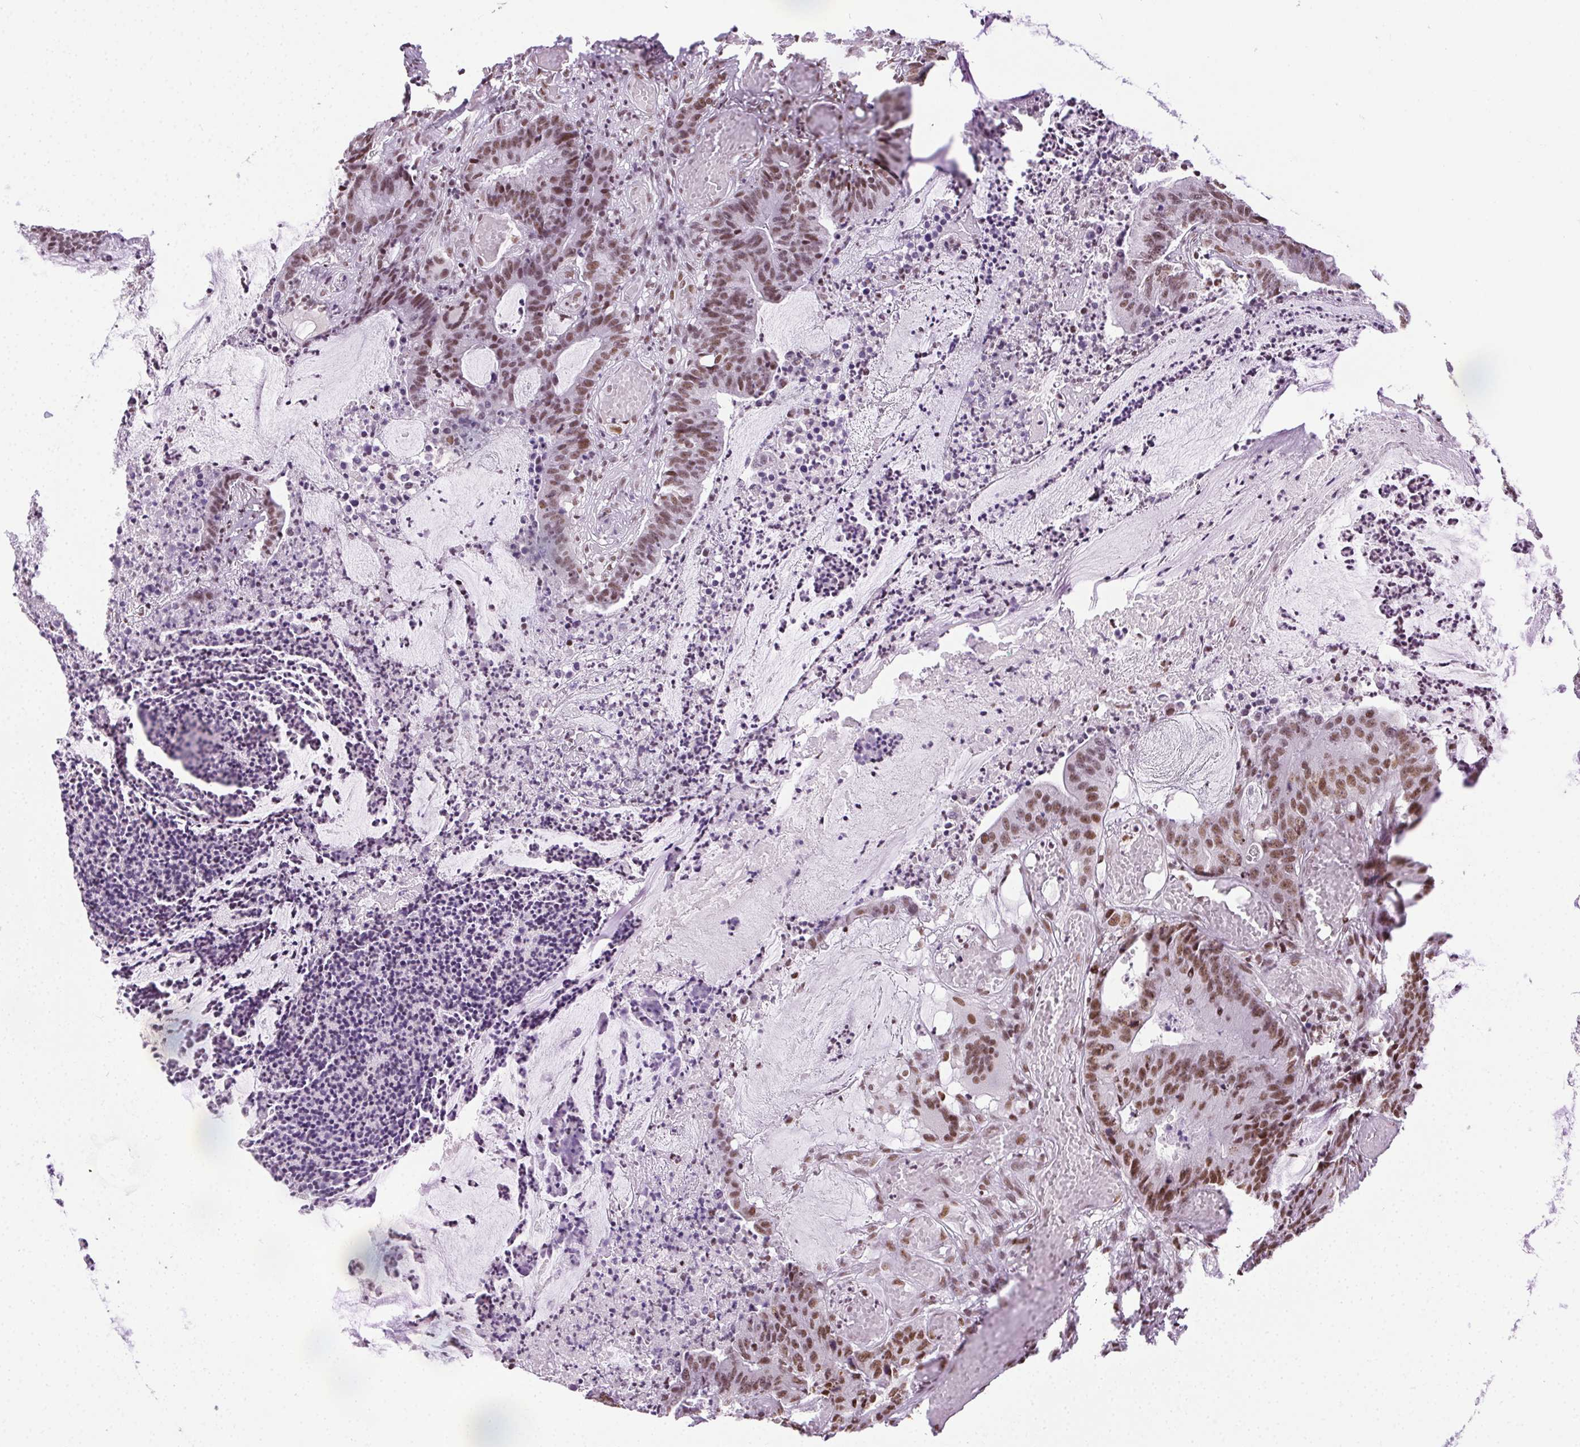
{"staining": {"intensity": "weak", "quantity": "25%-75%", "location": "nuclear"}, "tissue": "colorectal cancer", "cell_type": "Tumor cells", "image_type": "cancer", "snomed": [{"axis": "morphology", "description": "Adenocarcinoma, NOS"}, {"axis": "topography", "description": "Colon"}], "caption": "This histopathology image reveals colorectal cancer (adenocarcinoma) stained with IHC to label a protein in brown. The nuclear of tumor cells show weak positivity for the protein. Nuclei are counter-stained blue.", "gene": "TRA2B", "patient": {"sex": "female", "age": 78}}